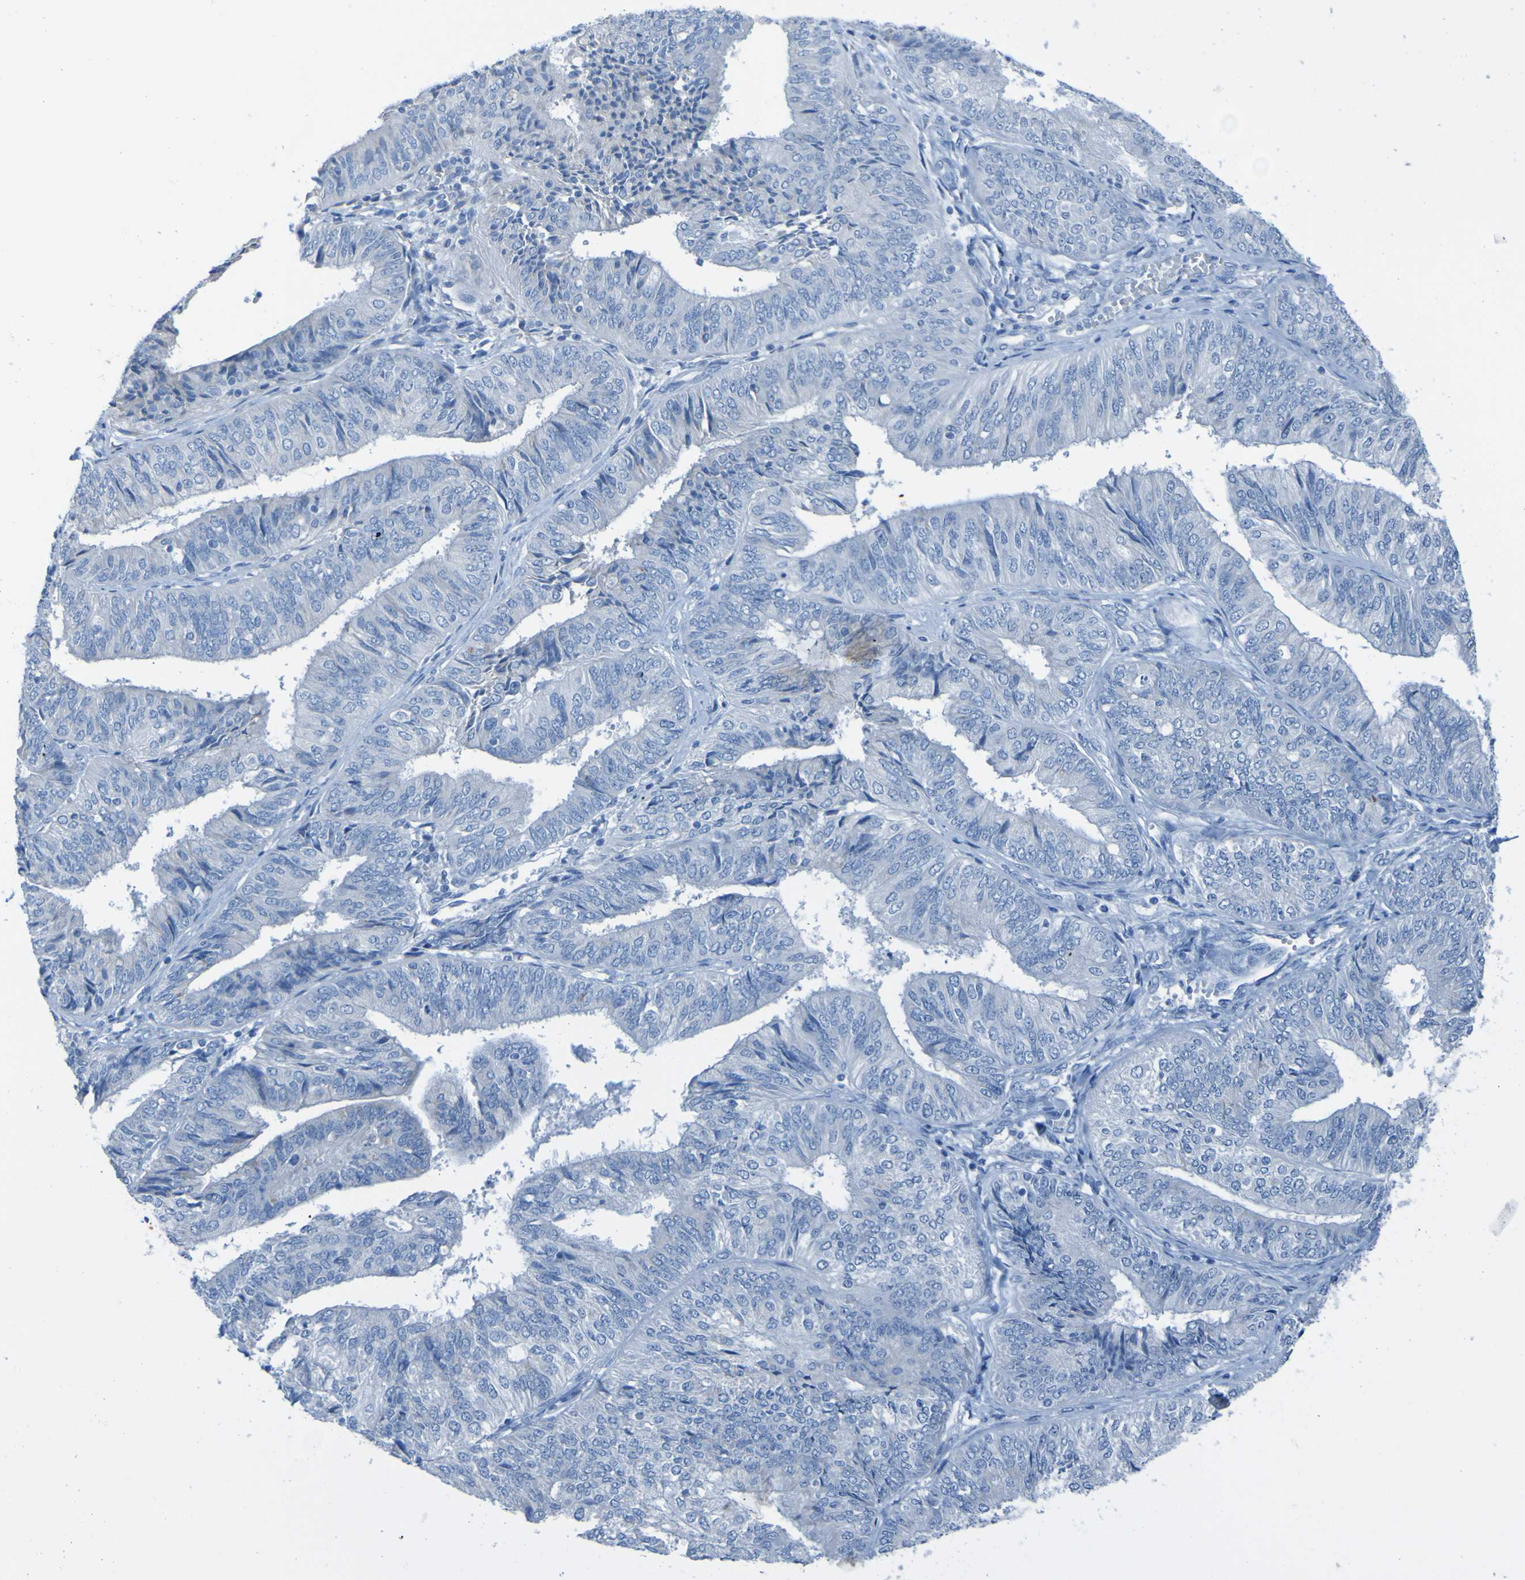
{"staining": {"intensity": "negative", "quantity": "none", "location": "none"}, "tissue": "endometrial cancer", "cell_type": "Tumor cells", "image_type": "cancer", "snomed": [{"axis": "morphology", "description": "Adenocarcinoma, NOS"}, {"axis": "topography", "description": "Endometrium"}], "caption": "Immunohistochemistry (IHC) of human endometrial cancer (adenocarcinoma) exhibits no positivity in tumor cells.", "gene": "ACMSD", "patient": {"sex": "female", "age": 58}}